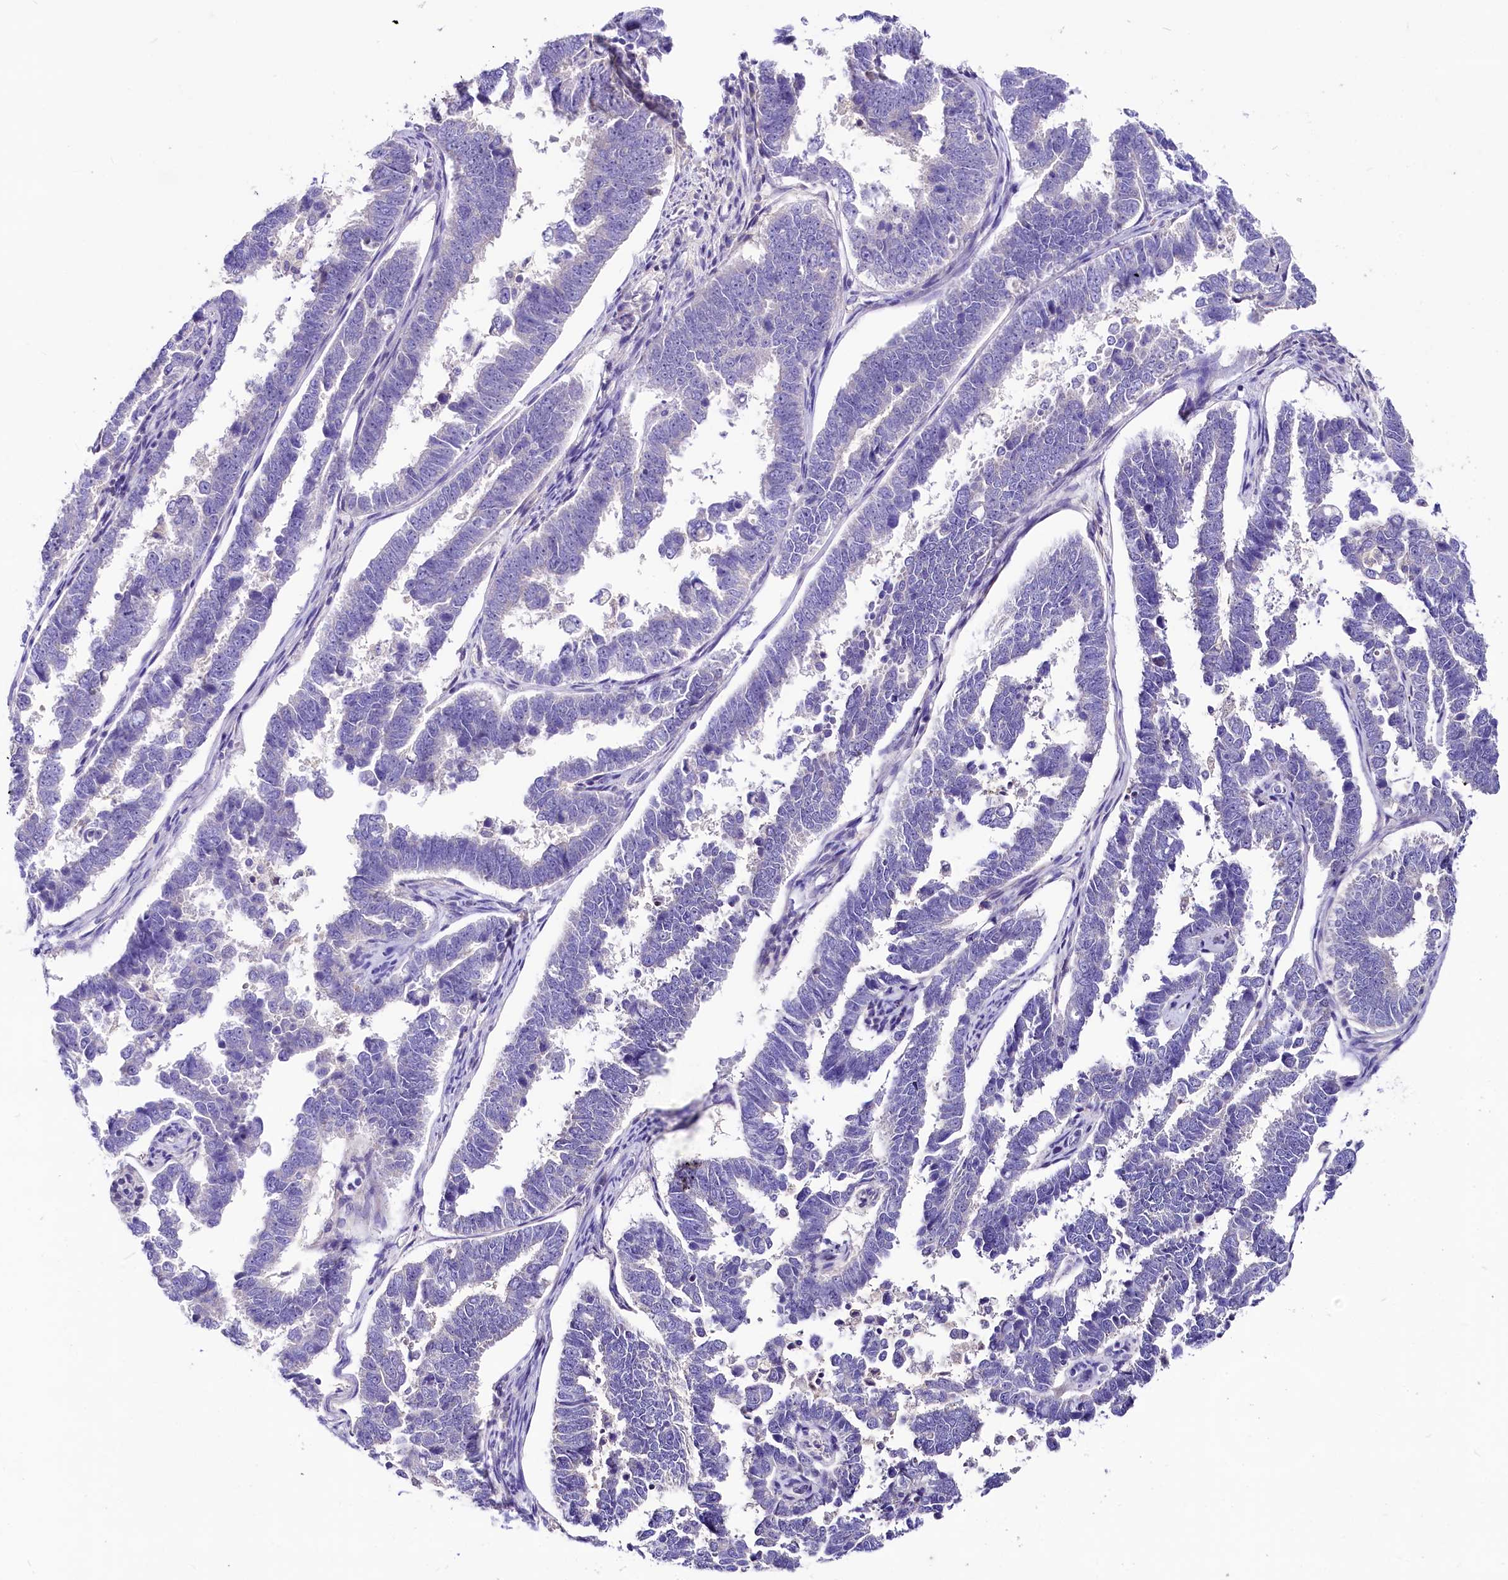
{"staining": {"intensity": "negative", "quantity": "none", "location": "none"}, "tissue": "endometrial cancer", "cell_type": "Tumor cells", "image_type": "cancer", "snomed": [{"axis": "morphology", "description": "Adenocarcinoma, NOS"}, {"axis": "topography", "description": "Endometrium"}], "caption": "Adenocarcinoma (endometrial) was stained to show a protein in brown. There is no significant positivity in tumor cells.", "gene": "ABHD5", "patient": {"sex": "female", "age": 75}}